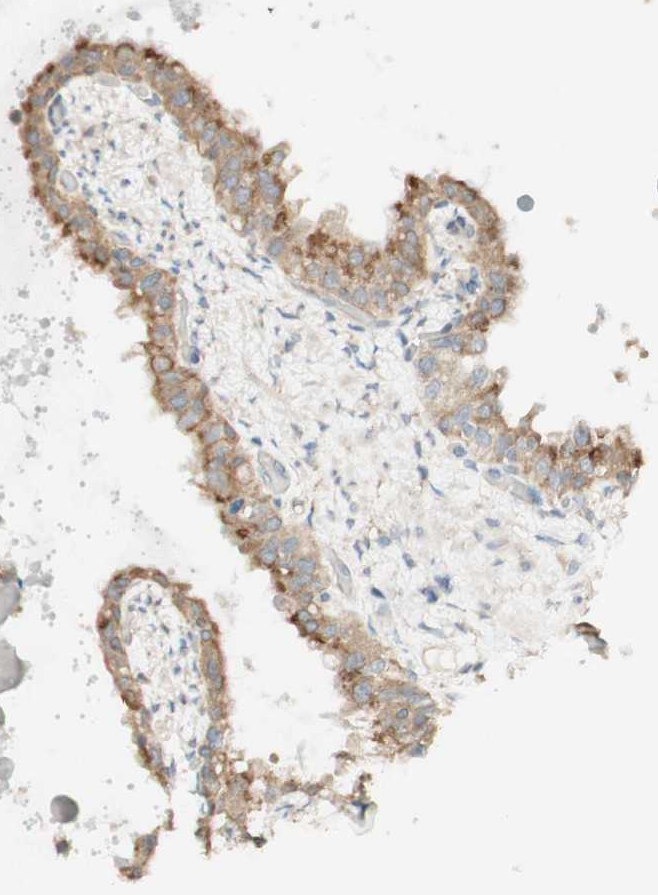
{"staining": {"intensity": "moderate", "quantity": ">75%", "location": "cytoplasmic/membranous"}, "tissue": "seminal vesicle", "cell_type": "Glandular cells", "image_type": "normal", "snomed": [{"axis": "morphology", "description": "Normal tissue, NOS"}, {"axis": "topography", "description": "Seminal veicle"}], "caption": "IHC micrograph of benign seminal vesicle: seminal vesicle stained using immunohistochemistry reveals medium levels of moderate protein expression localized specifically in the cytoplasmic/membranous of glandular cells, appearing as a cytoplasmic/membranous brown color.", "gene": "CLCN2", "patient": {"sex": "male", "age": 68}}